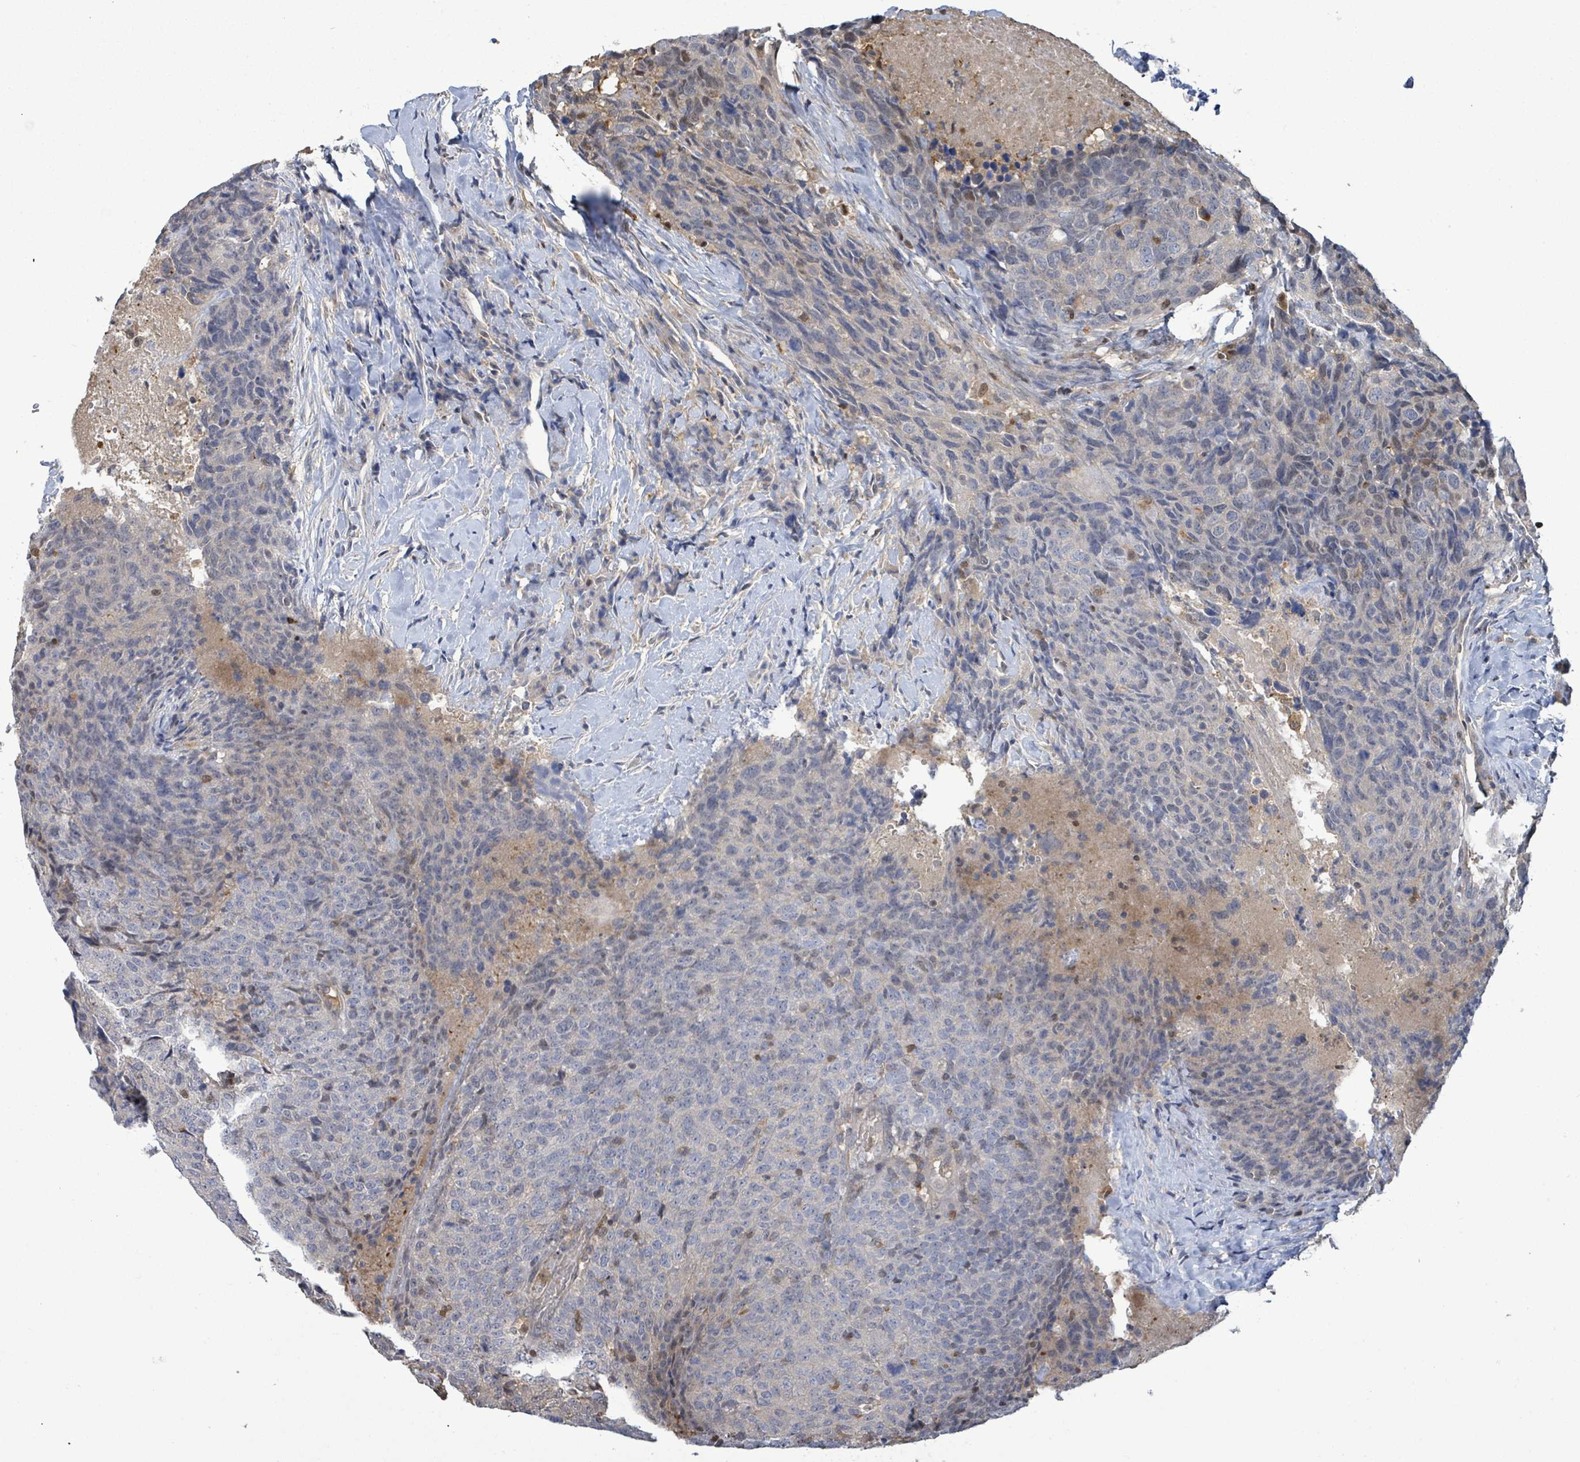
{"staining": {"intensity": "weak", "quantity": "<25%", "location": "cytoplasmic/membranous"}, "tissue": "head and neck cancer", "cell_type": "Tumor cells", "image_type": "cancer", "snomed": [{"axis": "morphology", "description": "Squamous cell carcinoma, NOS"}, {"axis": "topography", "description": "Head-Neck"}], "caption": "High power microscopy photomicrograph of an immunohistochemistry (IHC) photomicrograph of squamous cell carcinoma (head and neck), revealing no significant expression in tumor cells.", "gene": "PGAM1", "patient": {"sex": "male", "age": 66}}